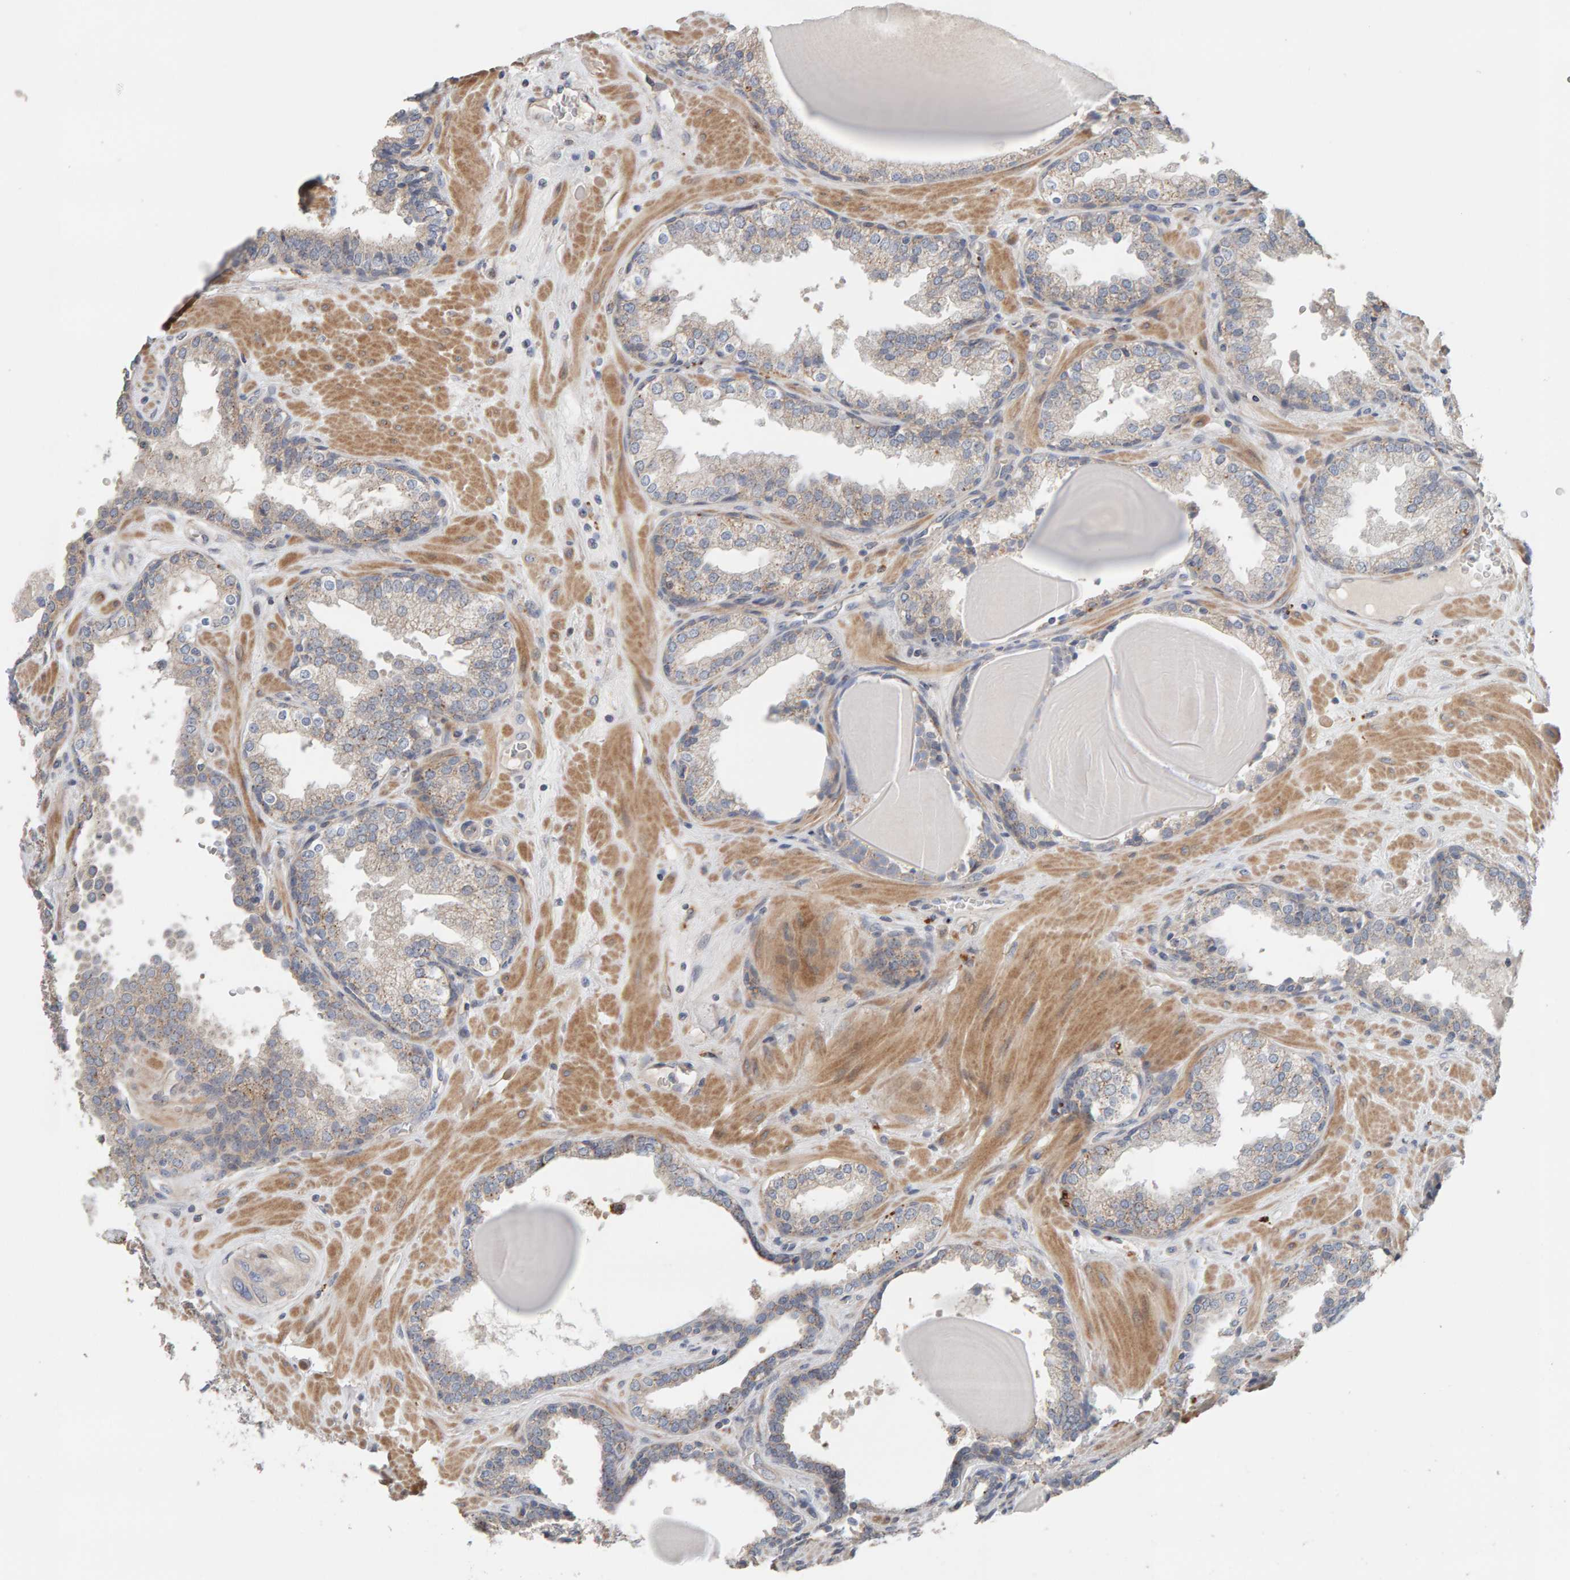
{"staining": {"intensity": "weak", "quantity": "<25%", "location": "cytoplasmic/membranous"}, "tissue": "prostate", "cell_type": "Glandular cells", "image_type": "normal", "snomed": [{"axis": "morphology", "description": "Normal tissue, NOS"}, {"axis": "topography", "description": "Prostate"}], "caption": "A histopathology image of prostate stained for a protein shows no brown staining in glandular cells. (DAB (3,3'-diaminobenzidine) immunohistochemistry (IHC) visualized using brightfield microscopy, high magnification).", "gene": "IPPK", "patient": {"sex": "male", "age": 51}}